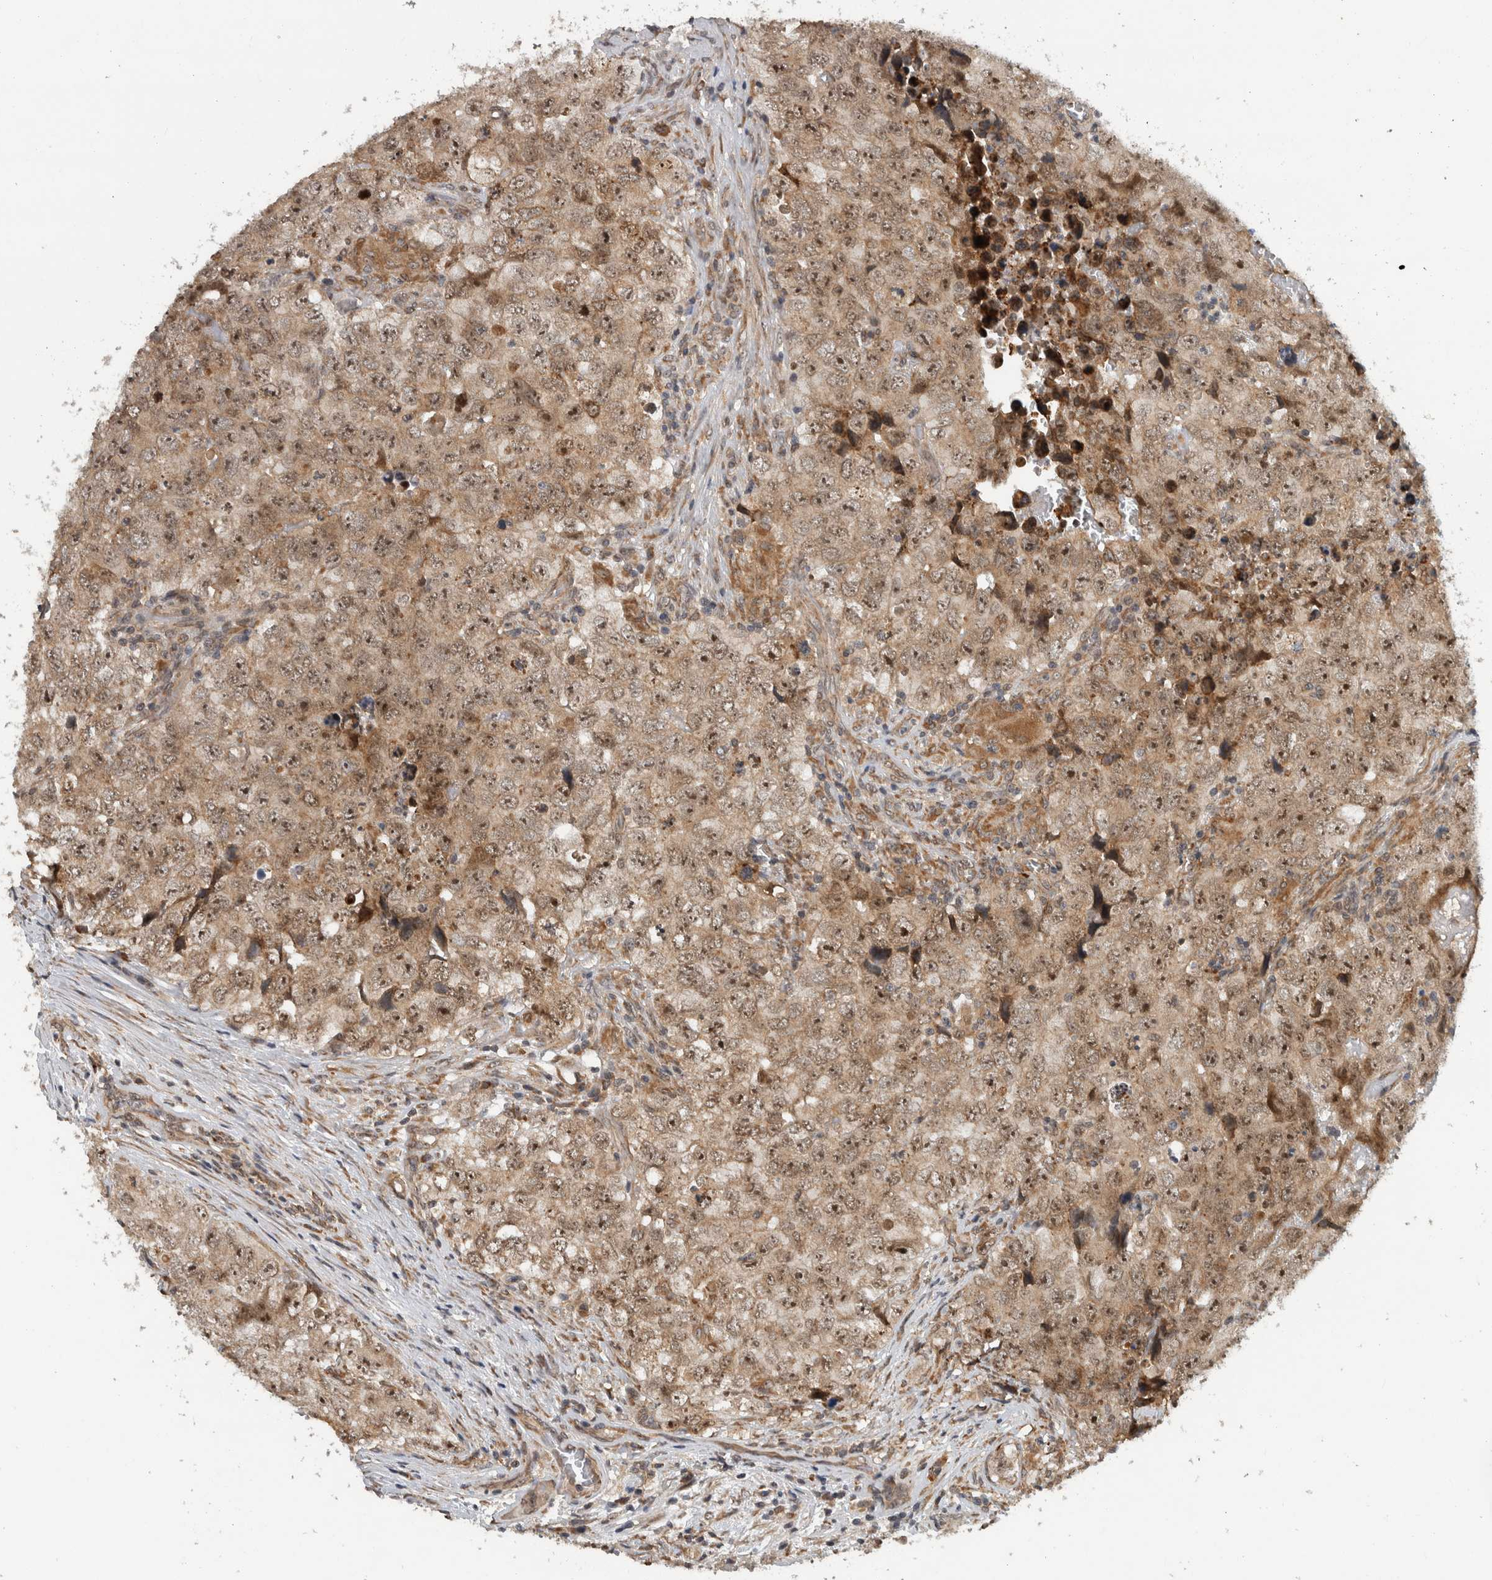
{"staining": {"intensity": "moderate", "quantity": ">75%", "location": "cytoplasmic/membranous,nuclear"}, "tissue": "testis cancer", "cell_type": "Tumor cells", "image_type": "cancer", "snomed": [{"axis": "morphology", "description": "Seminoma, NOS"}, {"axis": "morphology", "description": "Carcinoma, Embryonal, NOS"}, {"axis": "topography", "description": "Testis"}], "caption": "IHC (DAB) staining of human testis embryonal carcinoma exhibits moderate cytoplasmic/membranous and nuclear protein staining in about >75% of tumor cells.", "gene": "GPR137B", "patient": {"sex": "male", "age": 43}}